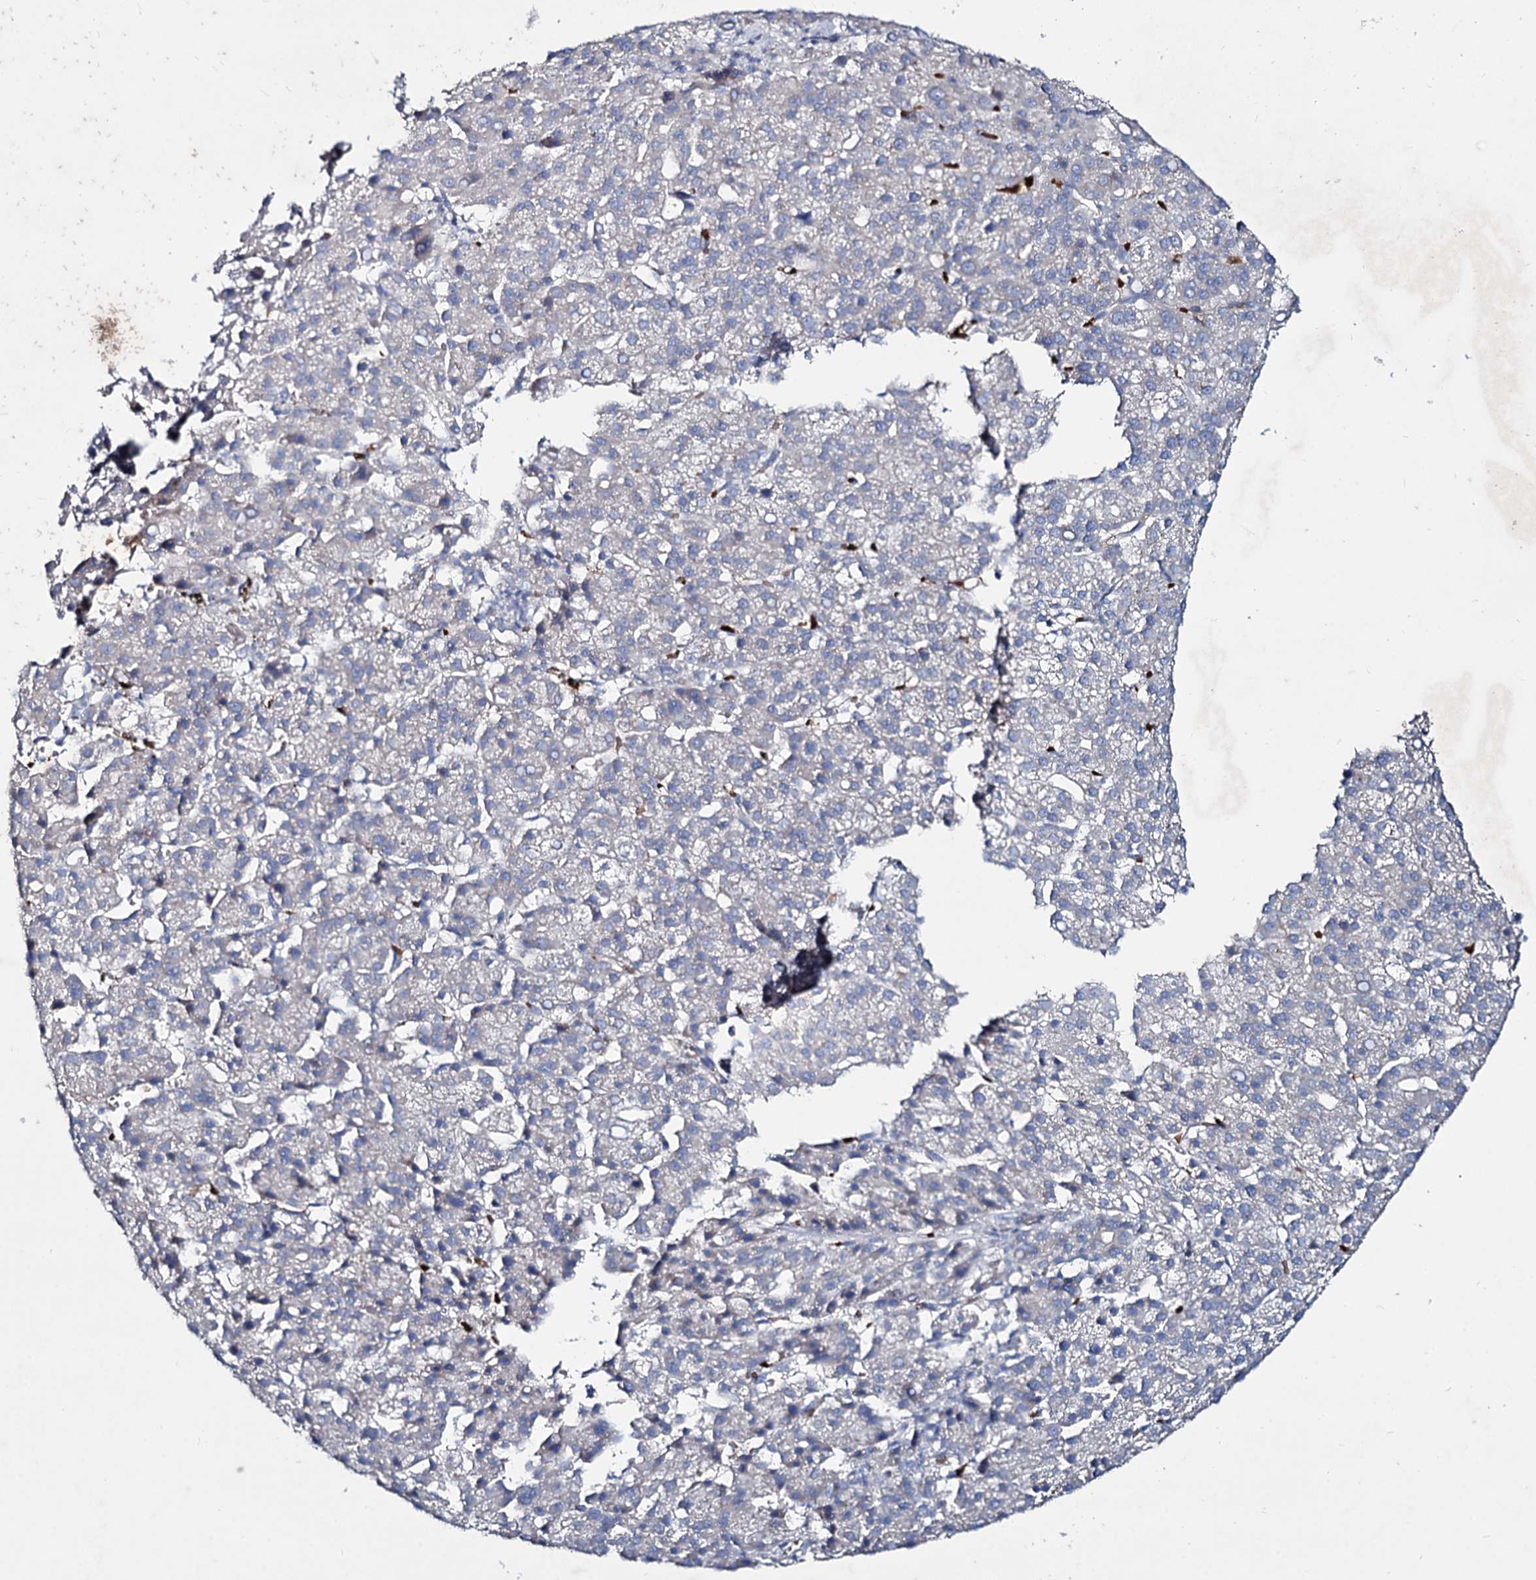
{"staining": {"intensity": "negative", "quantity": "none", "location": "none"}, "tissue": "liver cancer", "cell_type": "Tumor cells", "image_type": "cancer", "snomed": [{"axis": "morphology", "description": "Carcinoma, Hepatocellular, NOS"}, {"axis": "topography", "description": "Liver"}], "caption": "Immunohistochemistry of human liver hepatocellular carcinoma shows no expression in tumor cells. (Brightfield microscopy of DAB (3,3'-diaminobenzidine) immunohistochemistry (IHC) at high magnification).", "gene": "RNF6", "patient": {"sex": "female", "age": 58}}